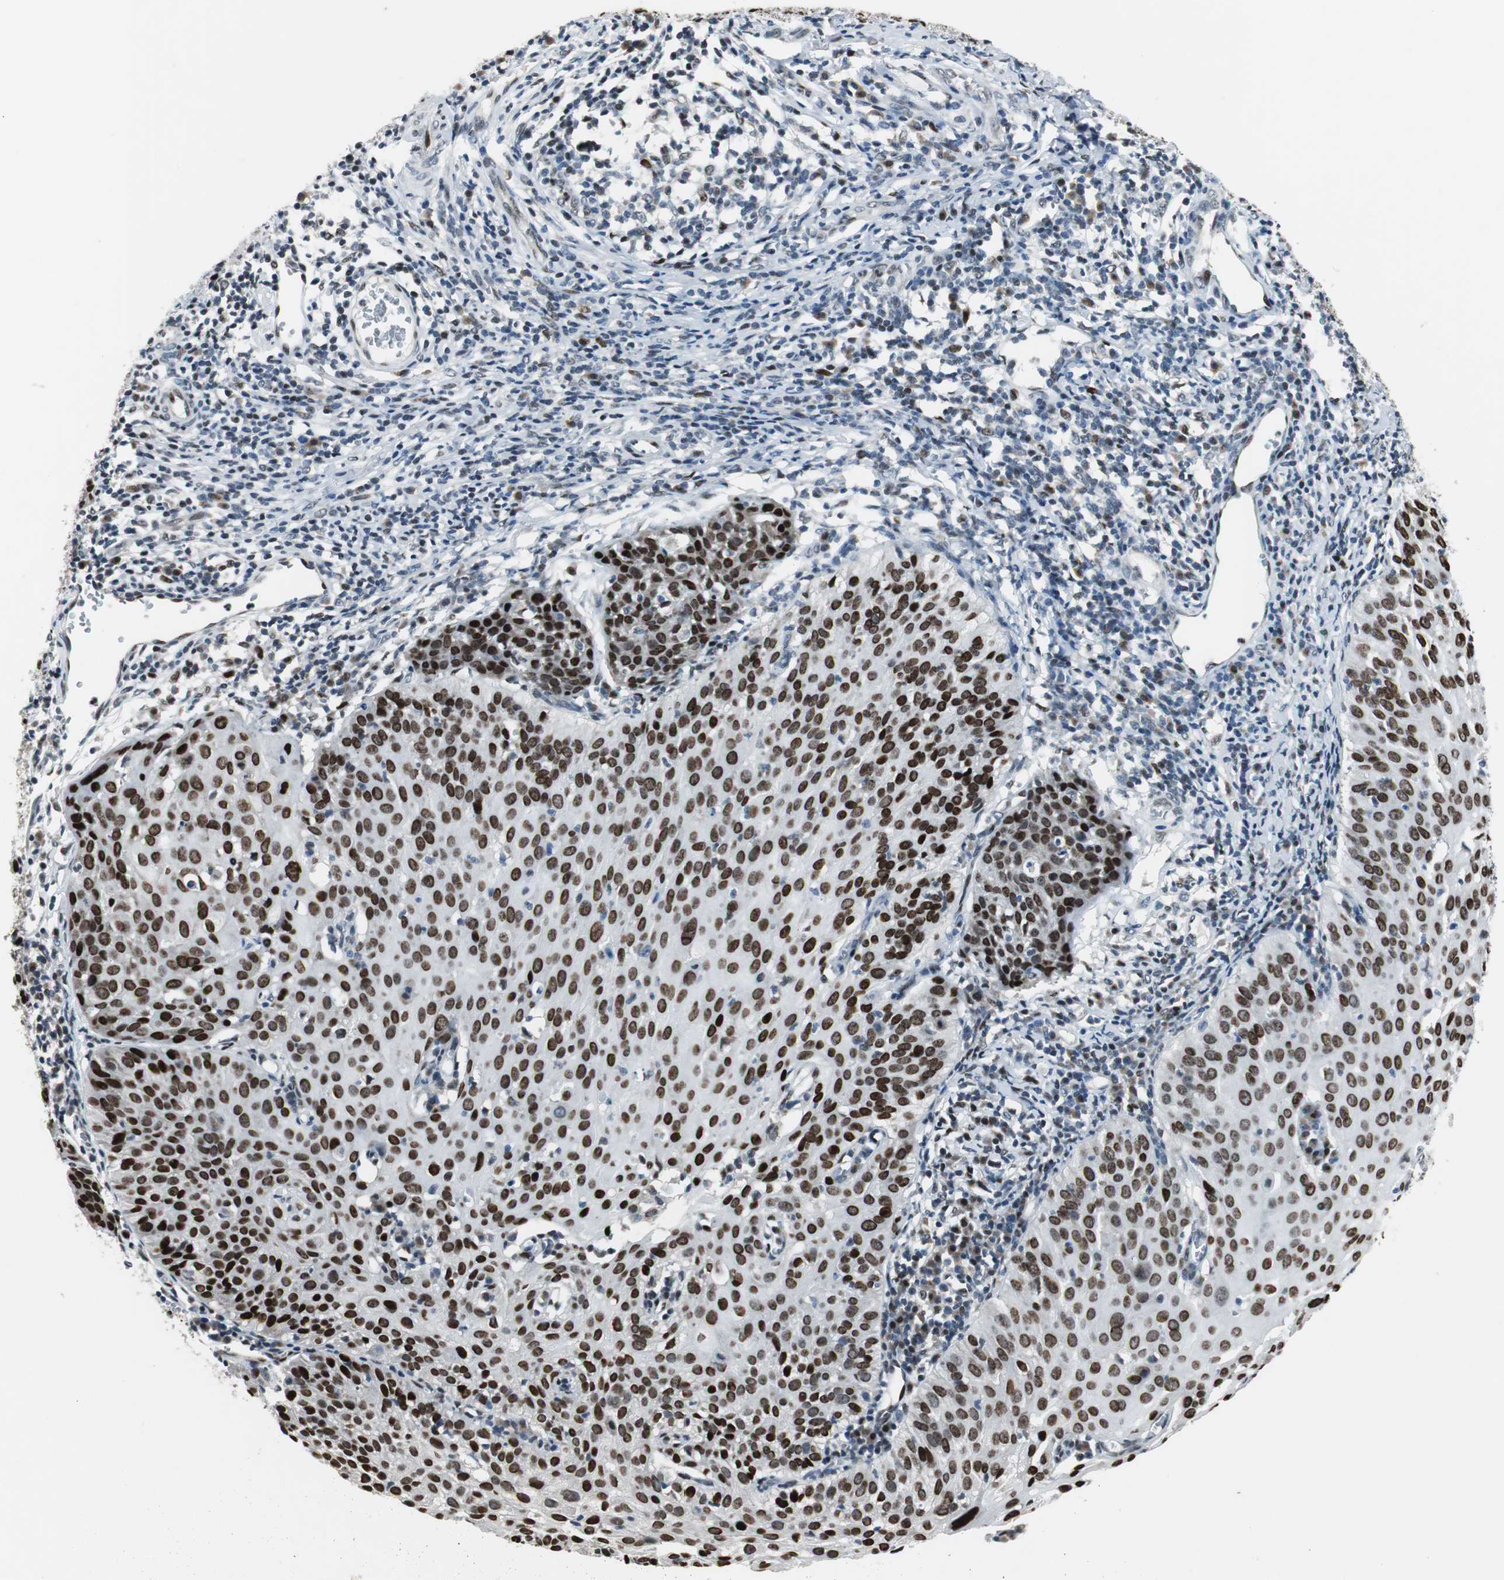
{"staining": {"intensity": "strong", "quantity": ">75%", "location": "nuclear"}, "tissue": "cervical cancer", "cell_type": "Tumor cells", "image_type": "cancer", "snomed": [{"axis": "morphology", "description": "Squamous cell carcinoma, NOS"}, {"axis": "topography", "description": "Cervix"}], "caption": "Tumor cells demonstrate strong nuclear positivity in approximately >75% of cells in cervical squamous cell carcinoma.", "gene": "AJUBA", "patient": {"sex": "female", "age": 38}}